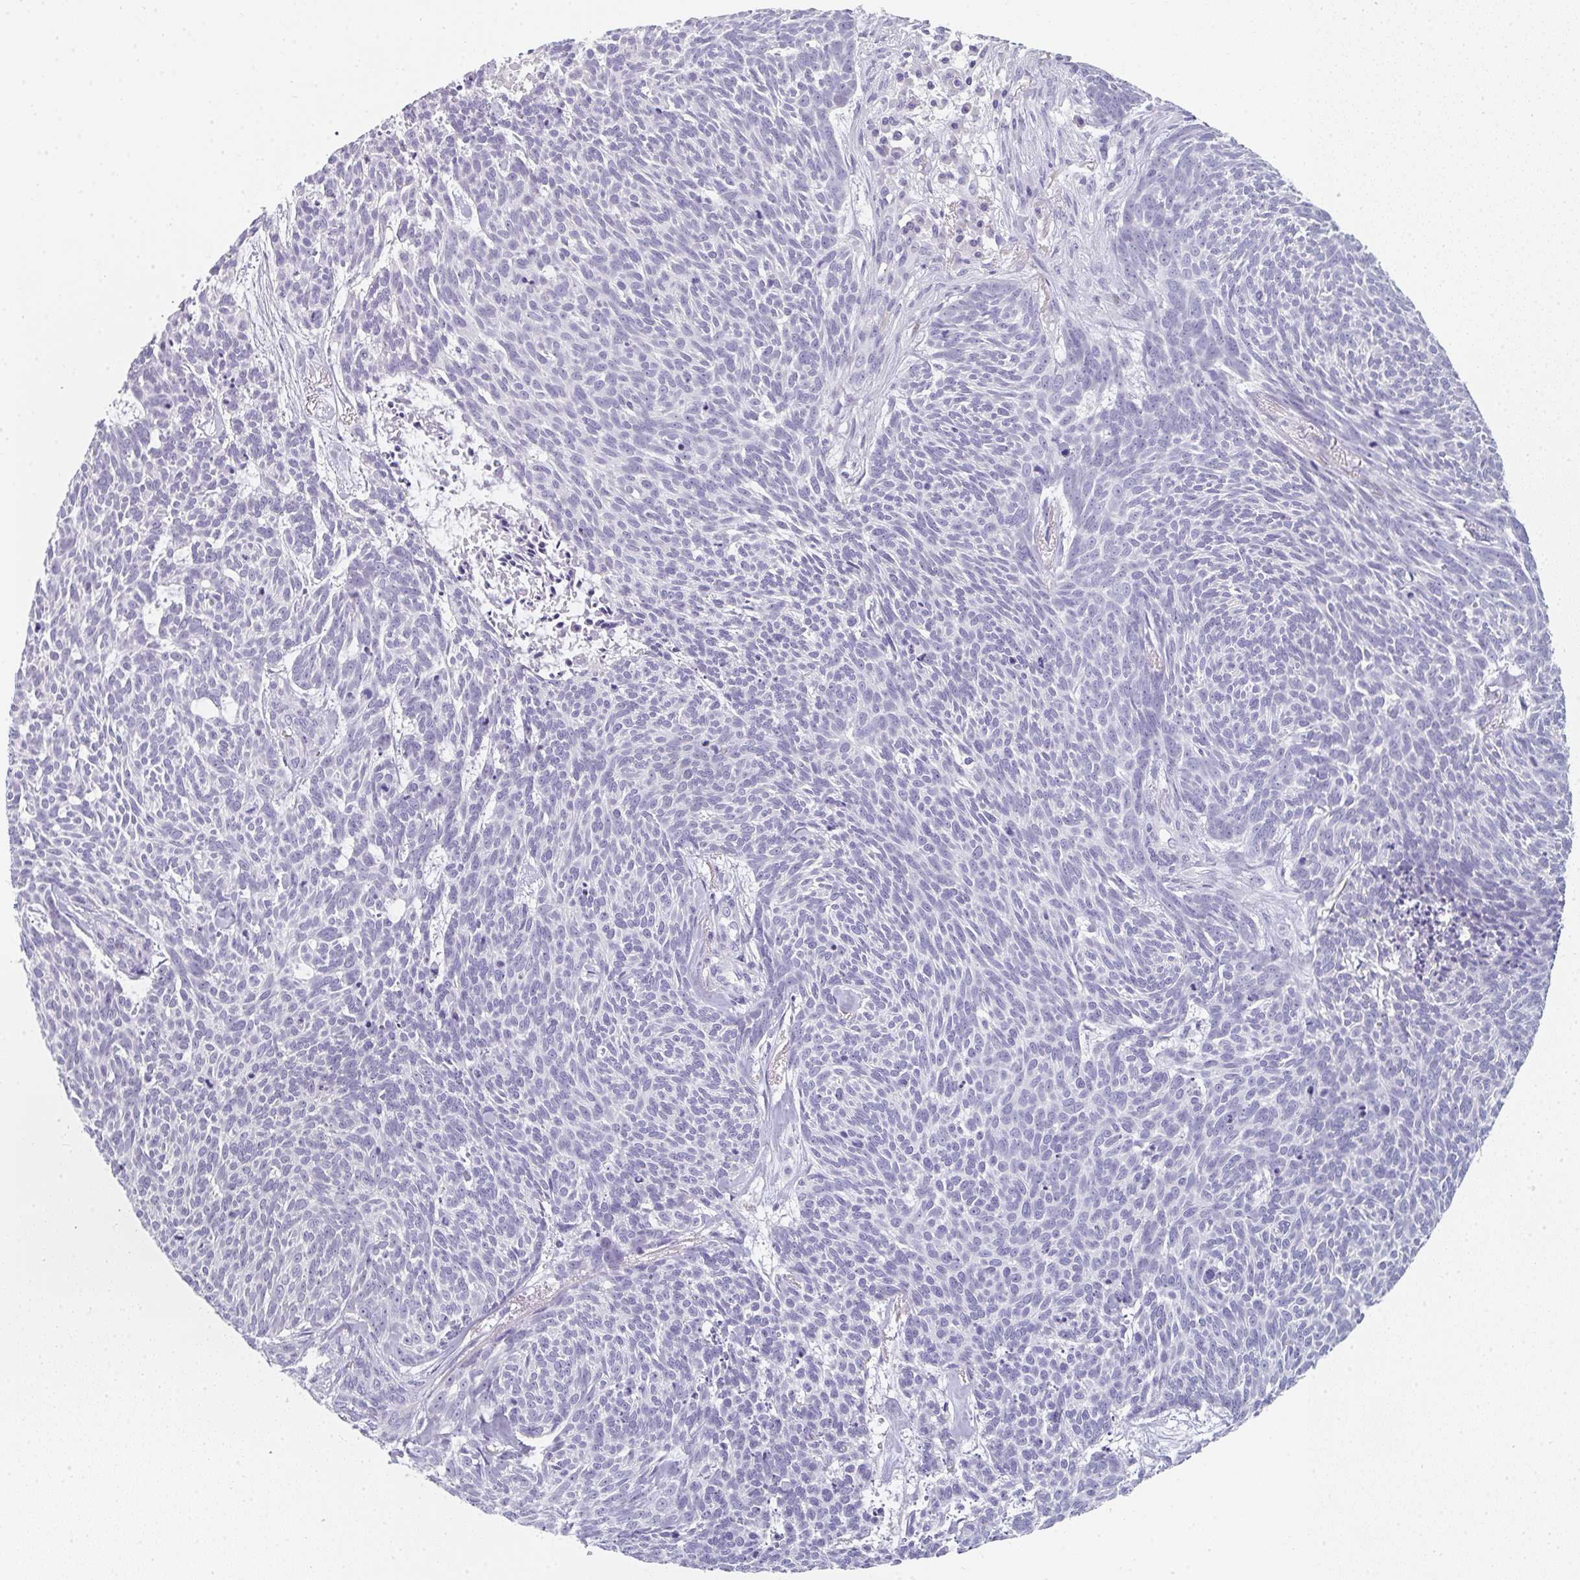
{"staining": {"intensity": "negative", "quantity": "none", "location": "none"}, "tissue": "skin cancer", "cell_type": "Tumor cells", "image_type": "cancer", "snomed": [{"axis": "morphology", "description": "Basal cell carcinoma"}, {"axis": "topography", "description": "Skin"}], "caption": "Tumor cells are negative for brown protein staining in skin basal cell carcinoma. (Brightfield microscopy of DAB (3,3'-diaminobenzidine) immunohistochemistry at high magnification).", "gene": "NEU2", "patient": {"sex": "female", "age": 93}}